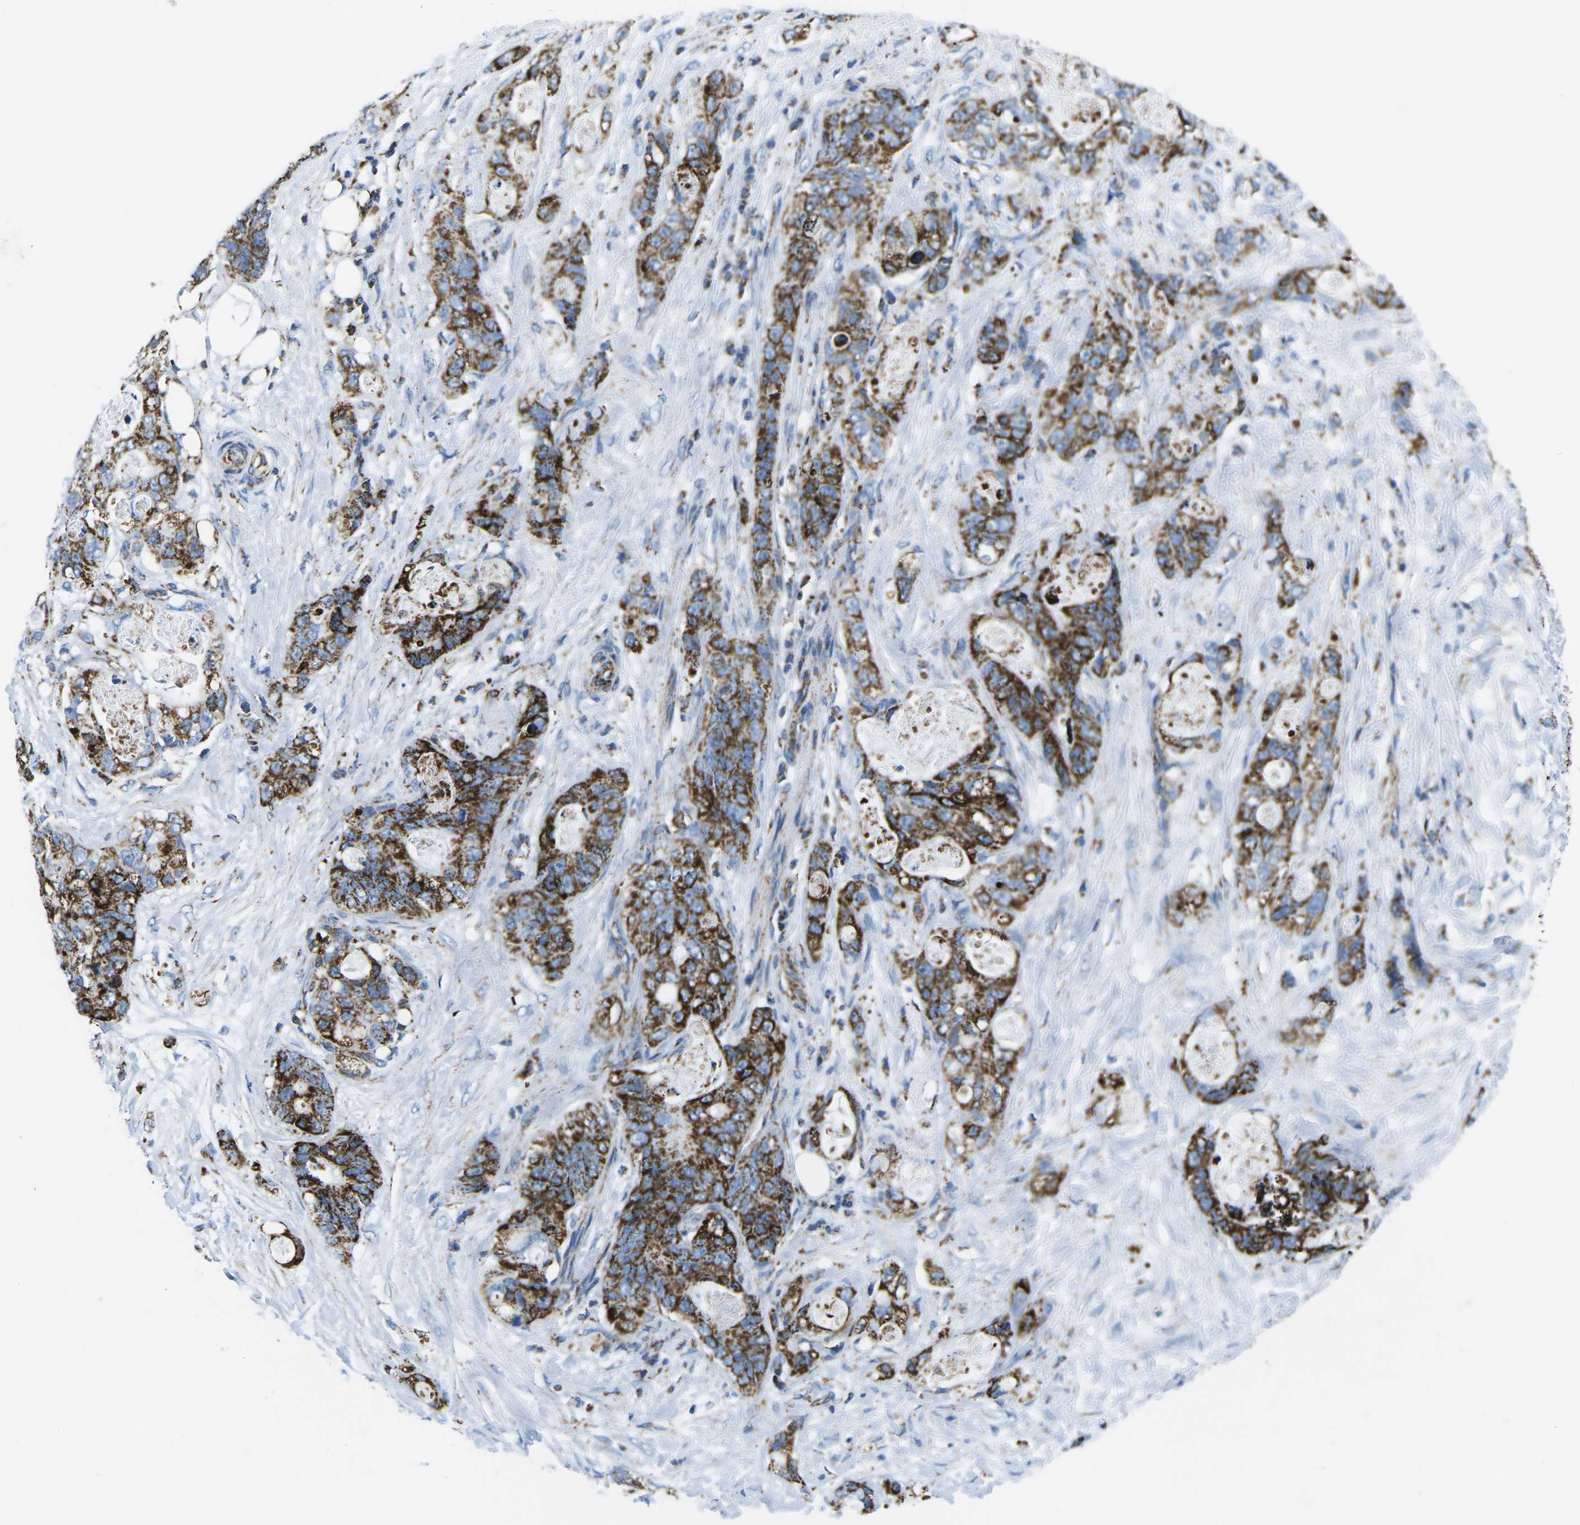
{"staining": {"intensity": "strong", "quantity": ">75%", "location": "cytoplasmic/membranous"}, "tissue": "stomach cancer", "cell_type": "Tumor cells", "image_type": "cancer", "snomed": [{"axis": "morphology", "description": "Adenocarcinoma, NOS"}, {"axis": "topography", "description": "Stomach"}], "caption": "The micrograph shows a brown stain indicating the presence of a protein in the cytoplasmic/membranous of tumor cells in stomach adenocarcinoma.", "gene": "COX6C", "patient": {"sex": "female", "age": 89}}